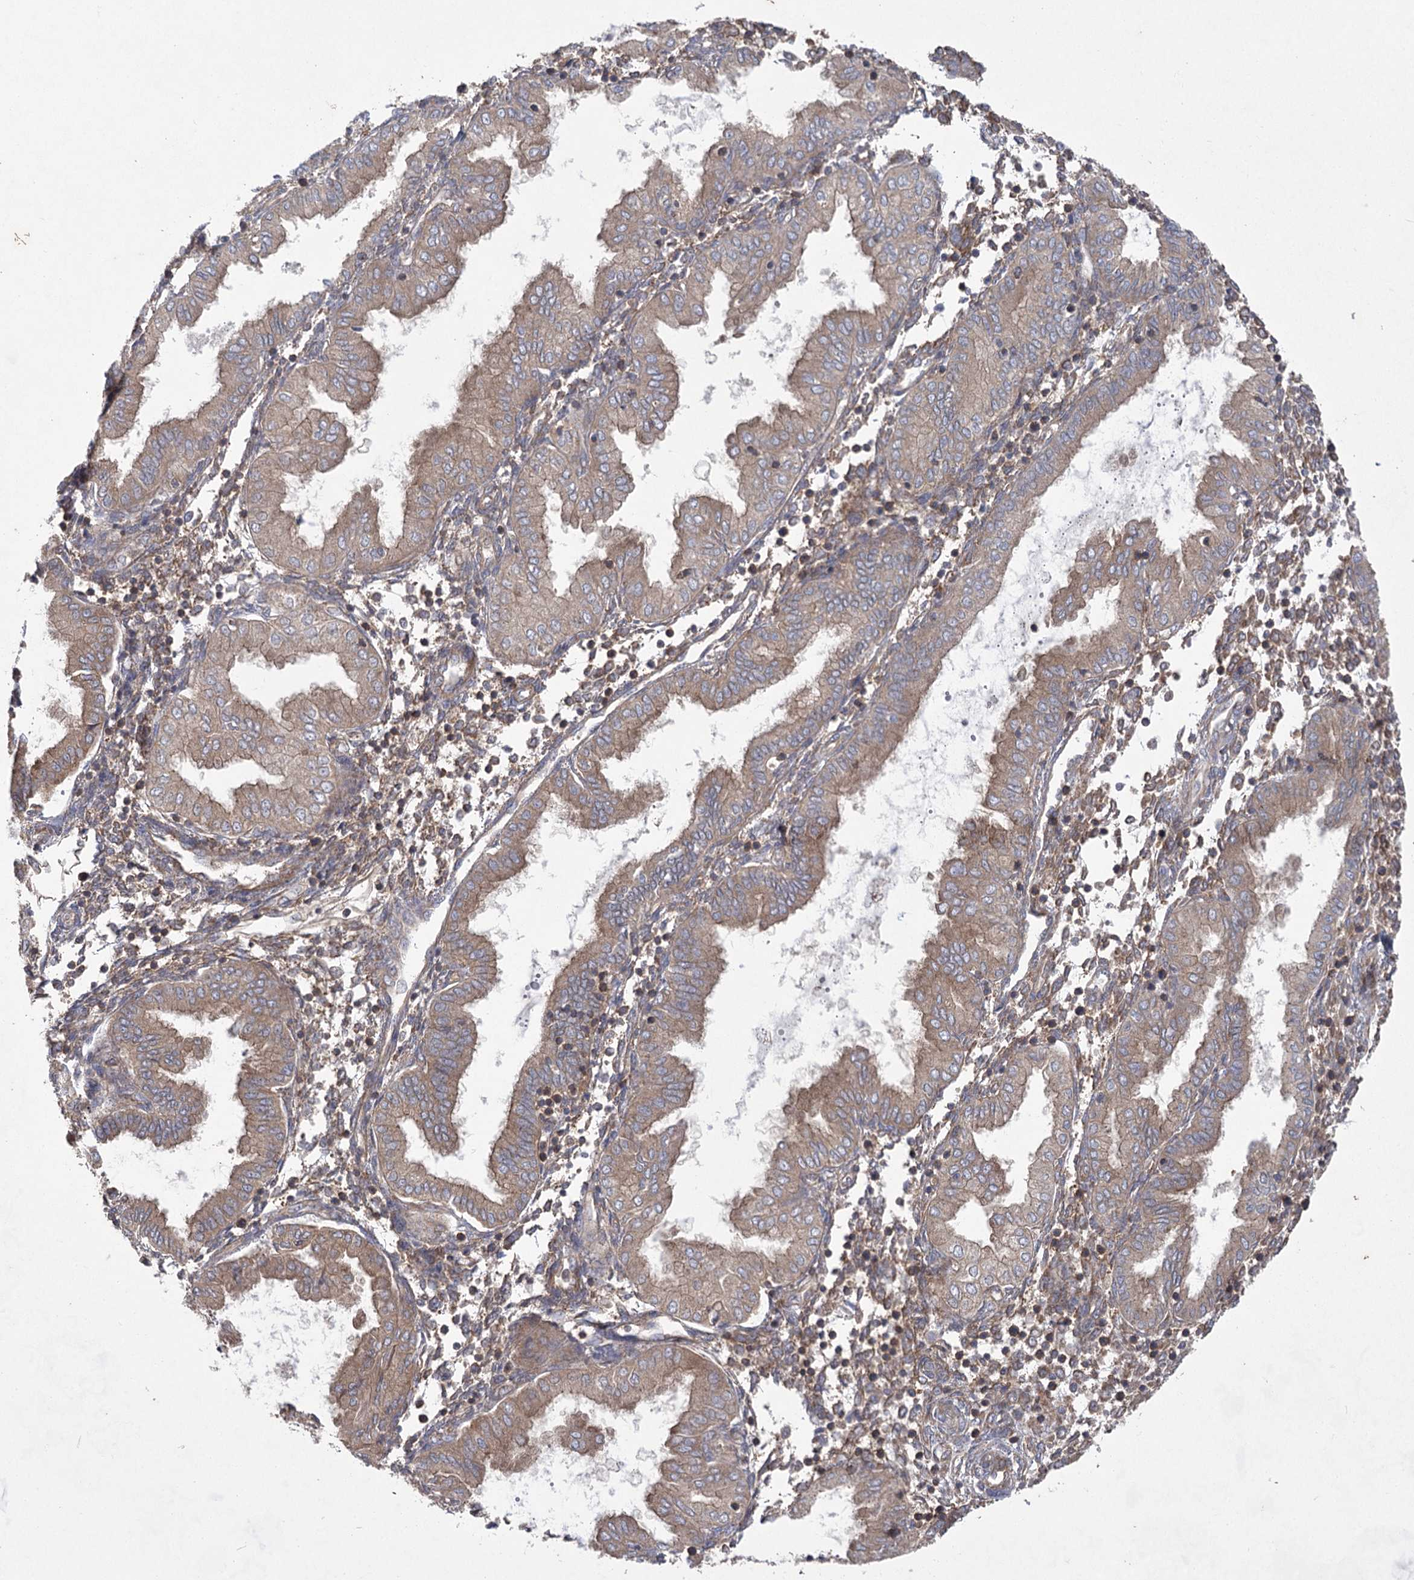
{"staining": {"intensity": "moderate", "quantity": "<25%", "location": "cytoplasmic/membranous"}, "tissue": "endometrium", "cell_type": "Cells in endometrial stroma", "image_type": "normal", "snomed": [{"axis": "morphology", "description": "Normal tissue, NOS"}, {"axis": "topography", "description": "Endometrium"}], "caption": "IHC (DAB) staining of normal endometrium demonstrates moderate cytoplasmic/membranous protein staining in approximately <25% of cells in endometrial stroma. The staining was performed using DAB (3,3'-diaminobenzidine), with brown indicating positive protein expression. Nuclei are stained blue with hematoxylin.", "gene": "EIF3A", "patient": {"sex": "female", "age": 53}}